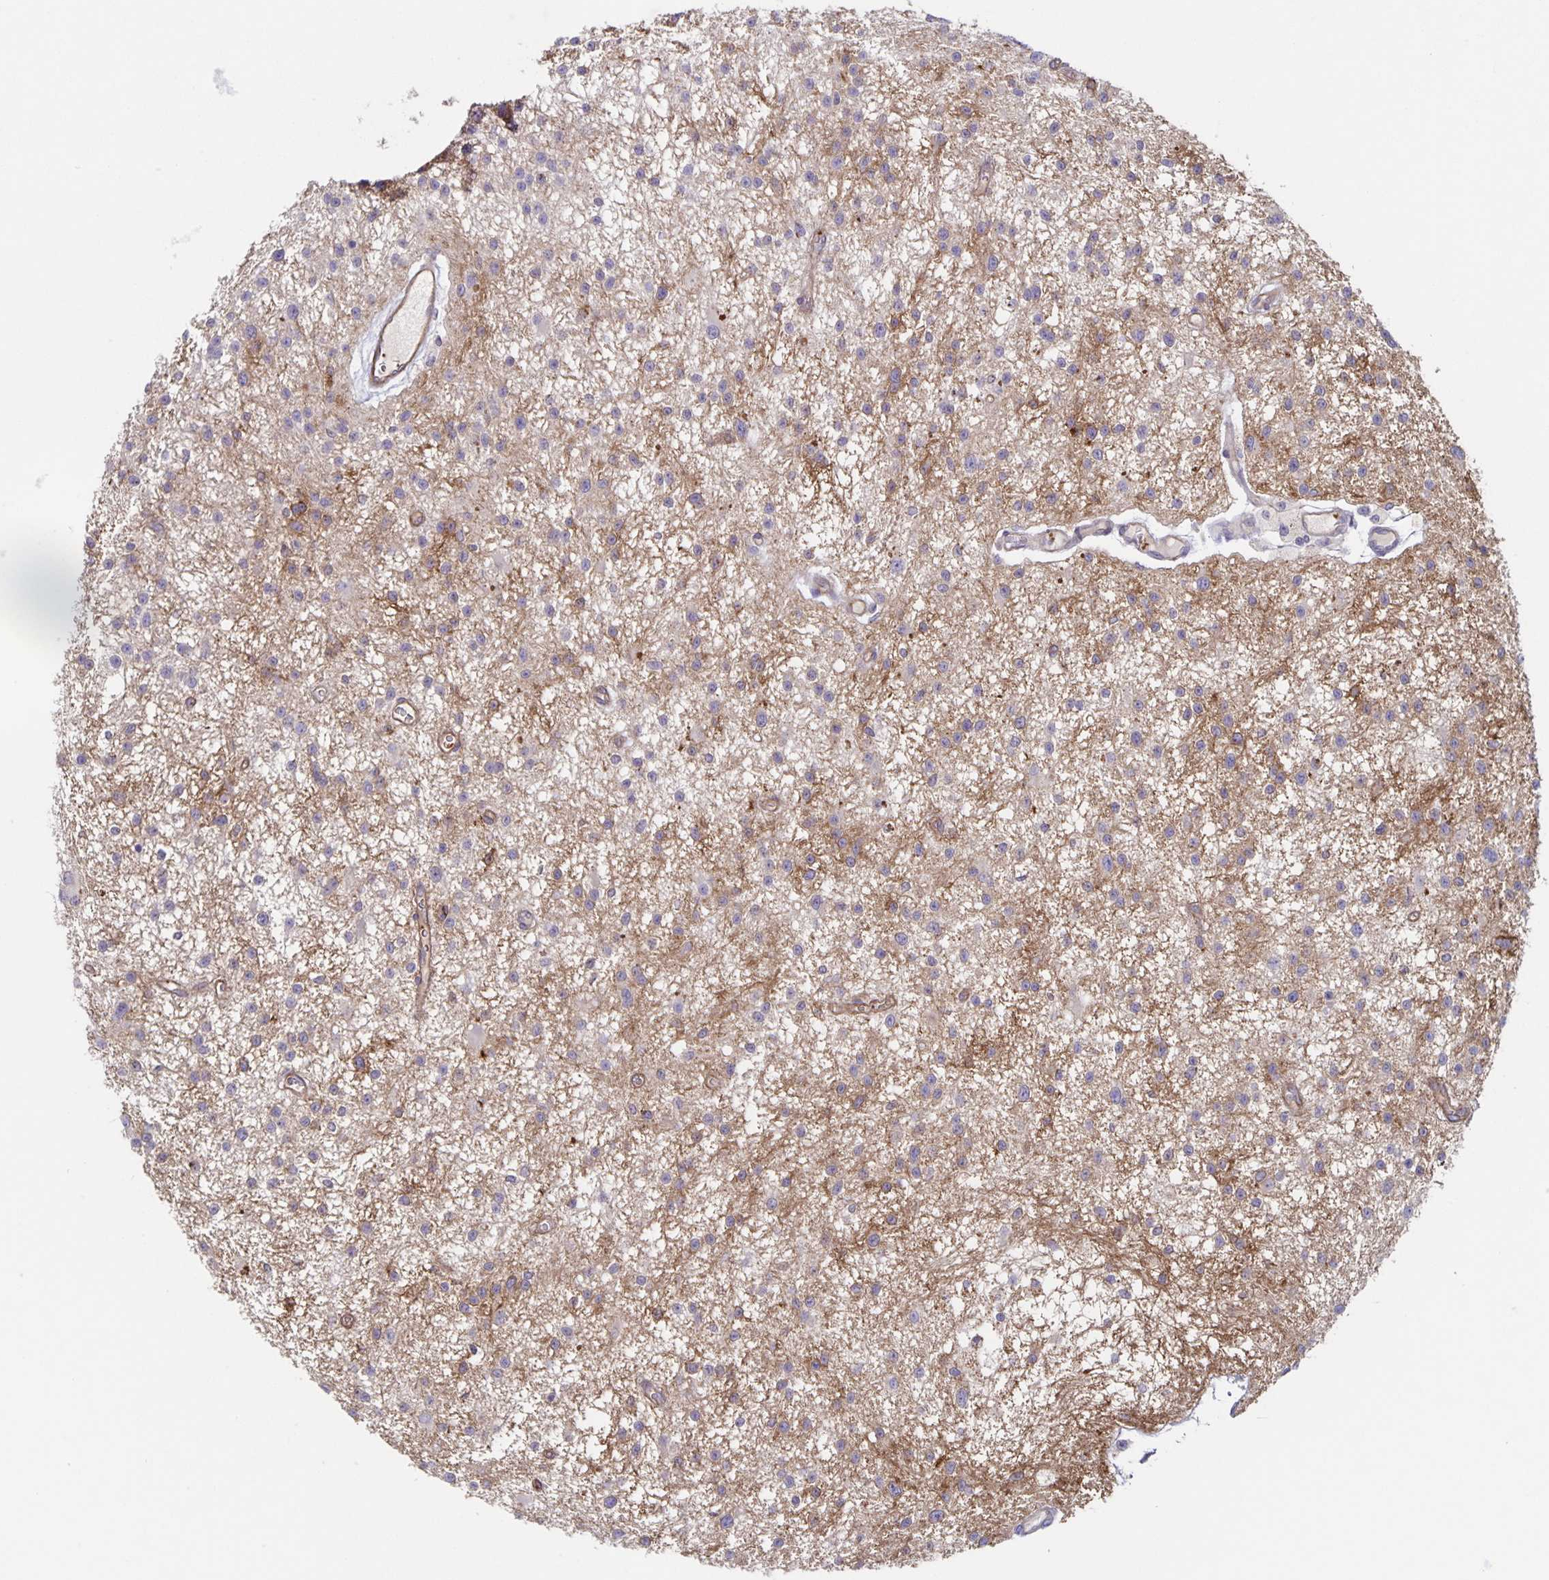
{"staining": {"intensity": "negative", "quantity": "none", "location": "none"}, "tissue": "glioma", "cell_type": "Tumor cells", "image_type": "cancer", "snomed": [{"axis": "morphology", "description": "Glioma, malignant, Low grade"}, {"axis": "topography", "description": "Brain"}], "caption": "A micrograph of malignant low-grade glioma stained for a protein exhibits no brown staining in tumor cells.", "gene": "ITGA2", "patient": {"sex": "male", "age": 43}}